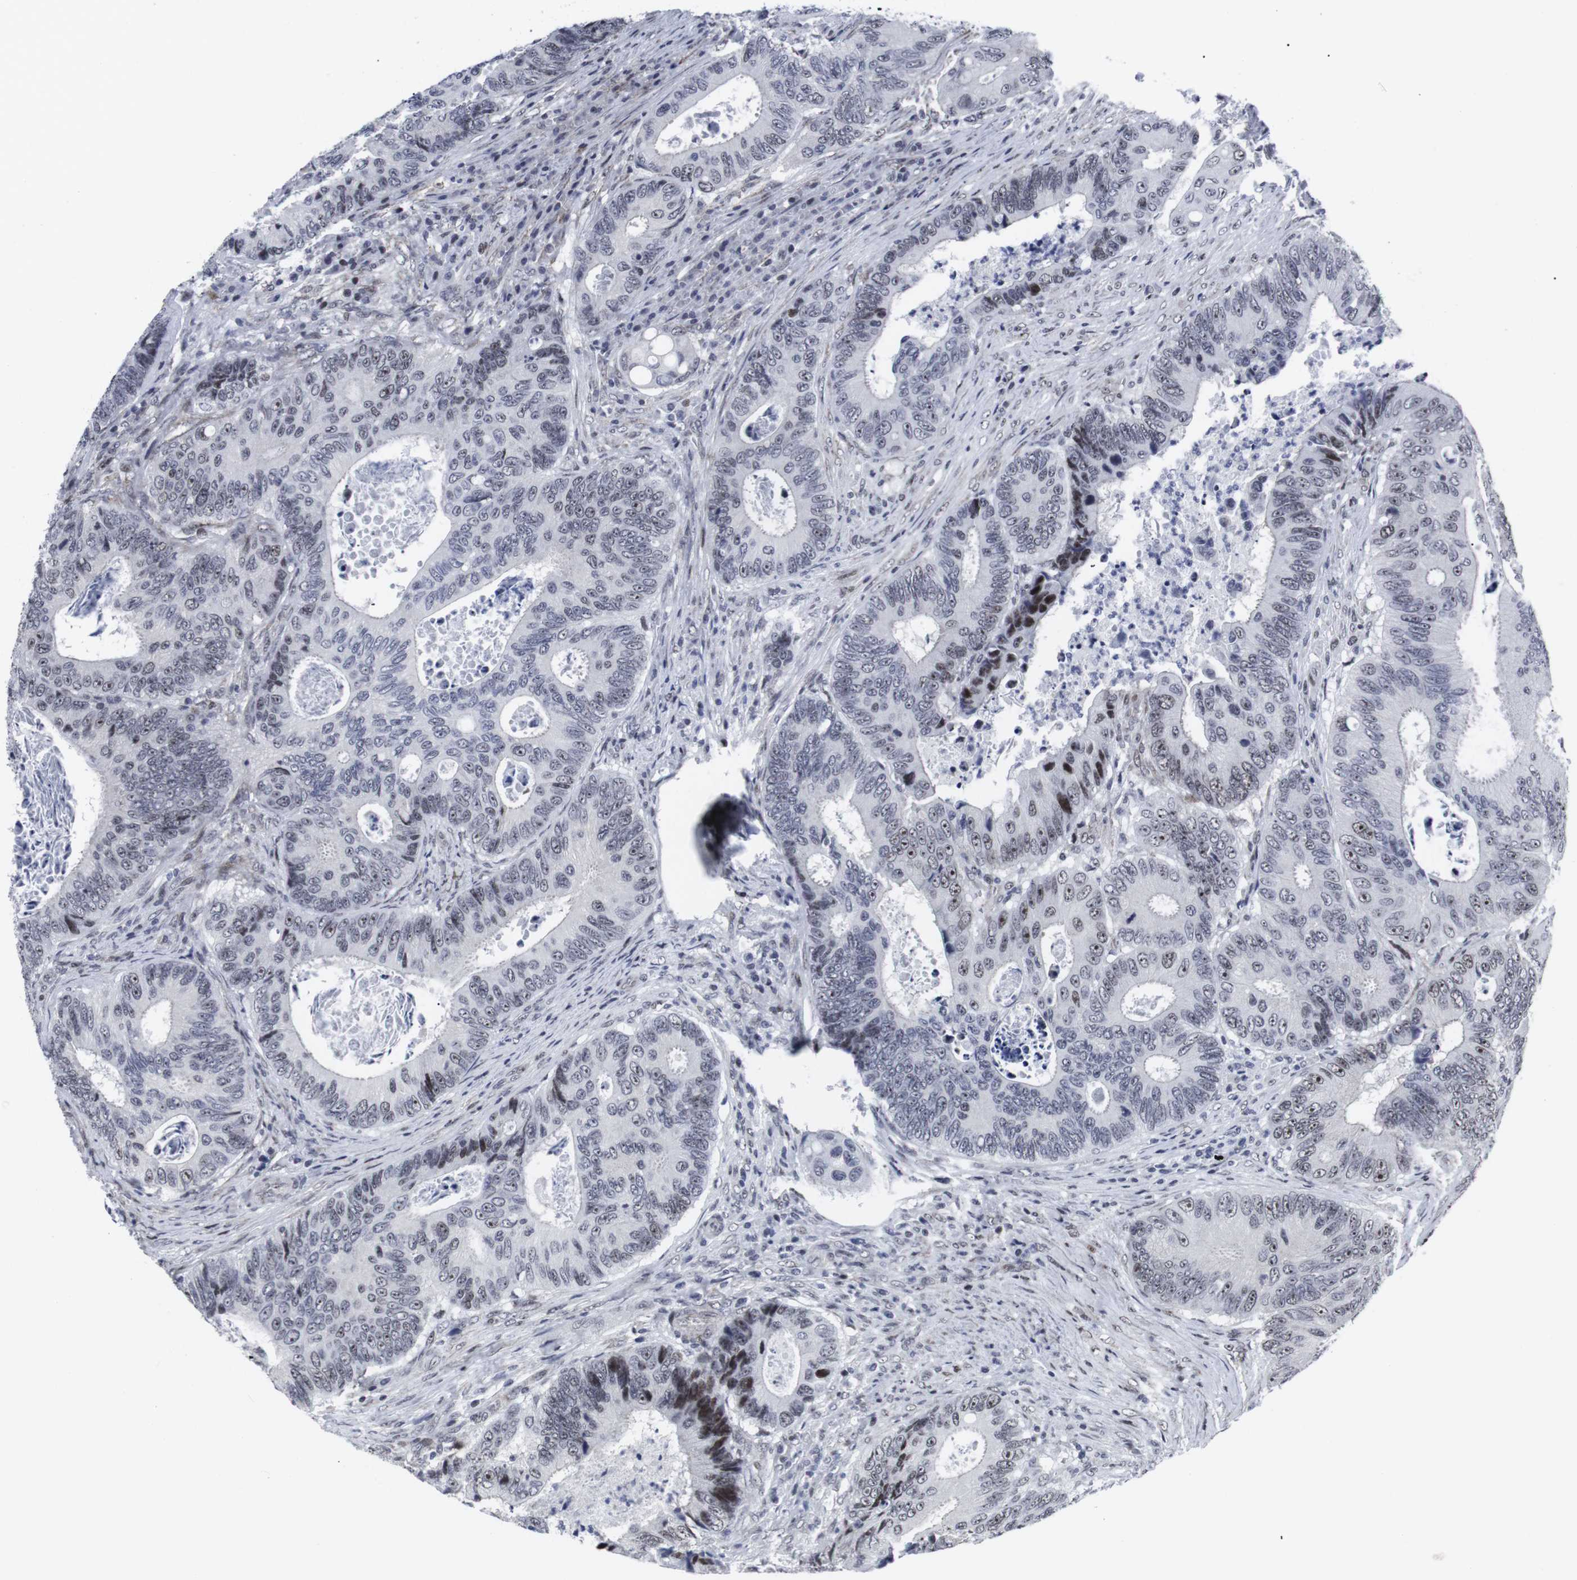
{"staining": {"intensity": "weak", "quantity": "25%-75%", "location": "nuclear"}, "tissue": "colorectal cancer", "cell_type": "Tumor cells", "image_type": "cancer", "snomed": [{"axis": "morphology", "description": "Inflammation, NOS"}, {"axis": "morphology", "description": "Adenocarcinoma, NOS"}, {"axis": "topography", "description": "Colon"}], "caption": "Immunohistochemistry image of human colorectal adenocarcinoma stained for a protein (brown), which exhibits low levels of weak nuclear staining in approximately 25%-75% of tumor cells.", "gene": "MLH1", "patient": {"sex": "male", "age": 72}}